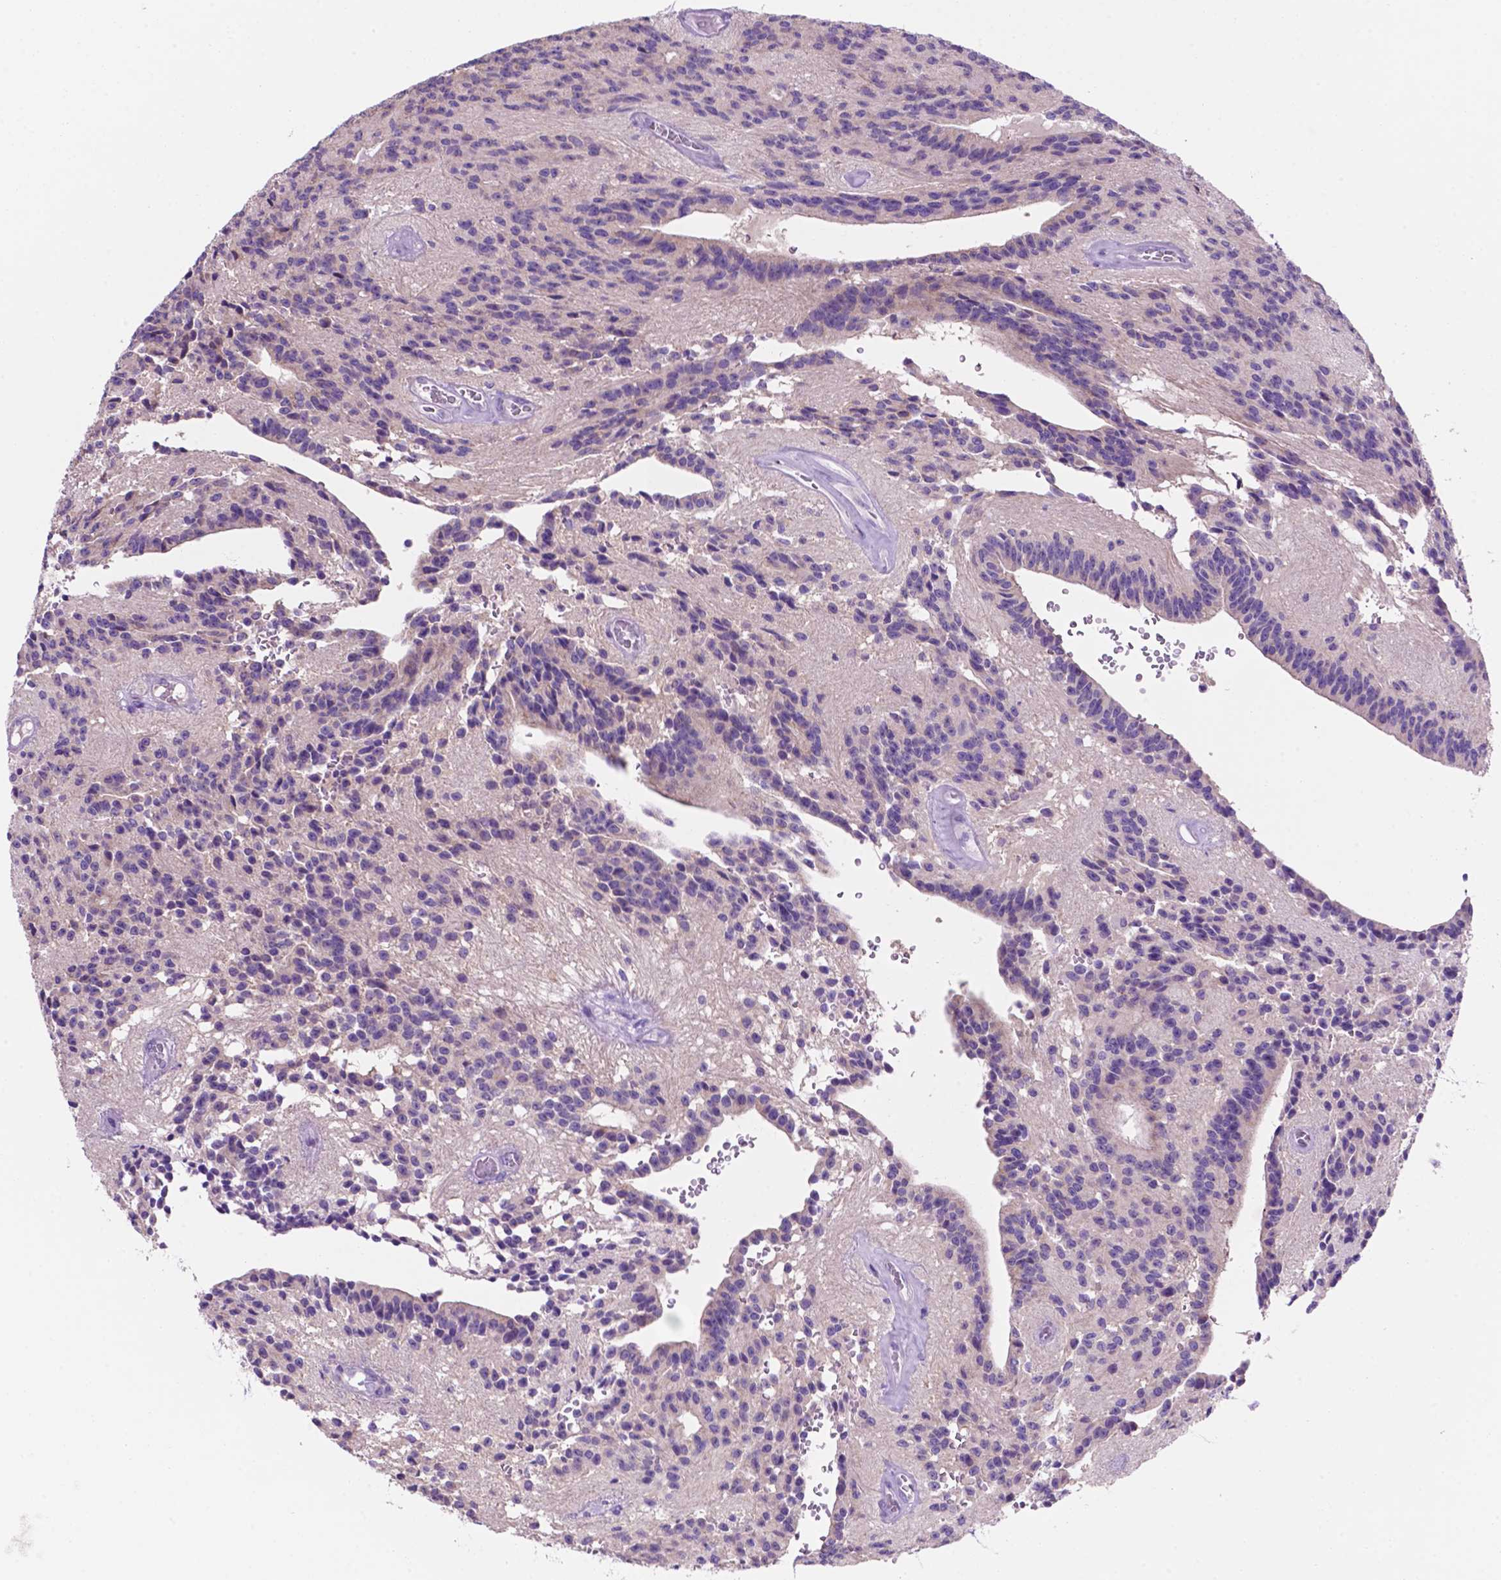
{"staining": {"intensity": "negative", "quantity": "none", "location": "none"}, "tissue": "glioma", "cell_type": "Tumor cells", "image_type": "cancer", "snomed": [{"axis": "morphology", "description": "Glioma, malignant, Low grade"}, {"axis": "topography", "description": "Brain"}], "caption": "Glioma was stained to show a protein in brown. There is no significant expression in tumor cells.", "gene": "CEACAM7", "patient": {"sex": "male", "age": 31}}